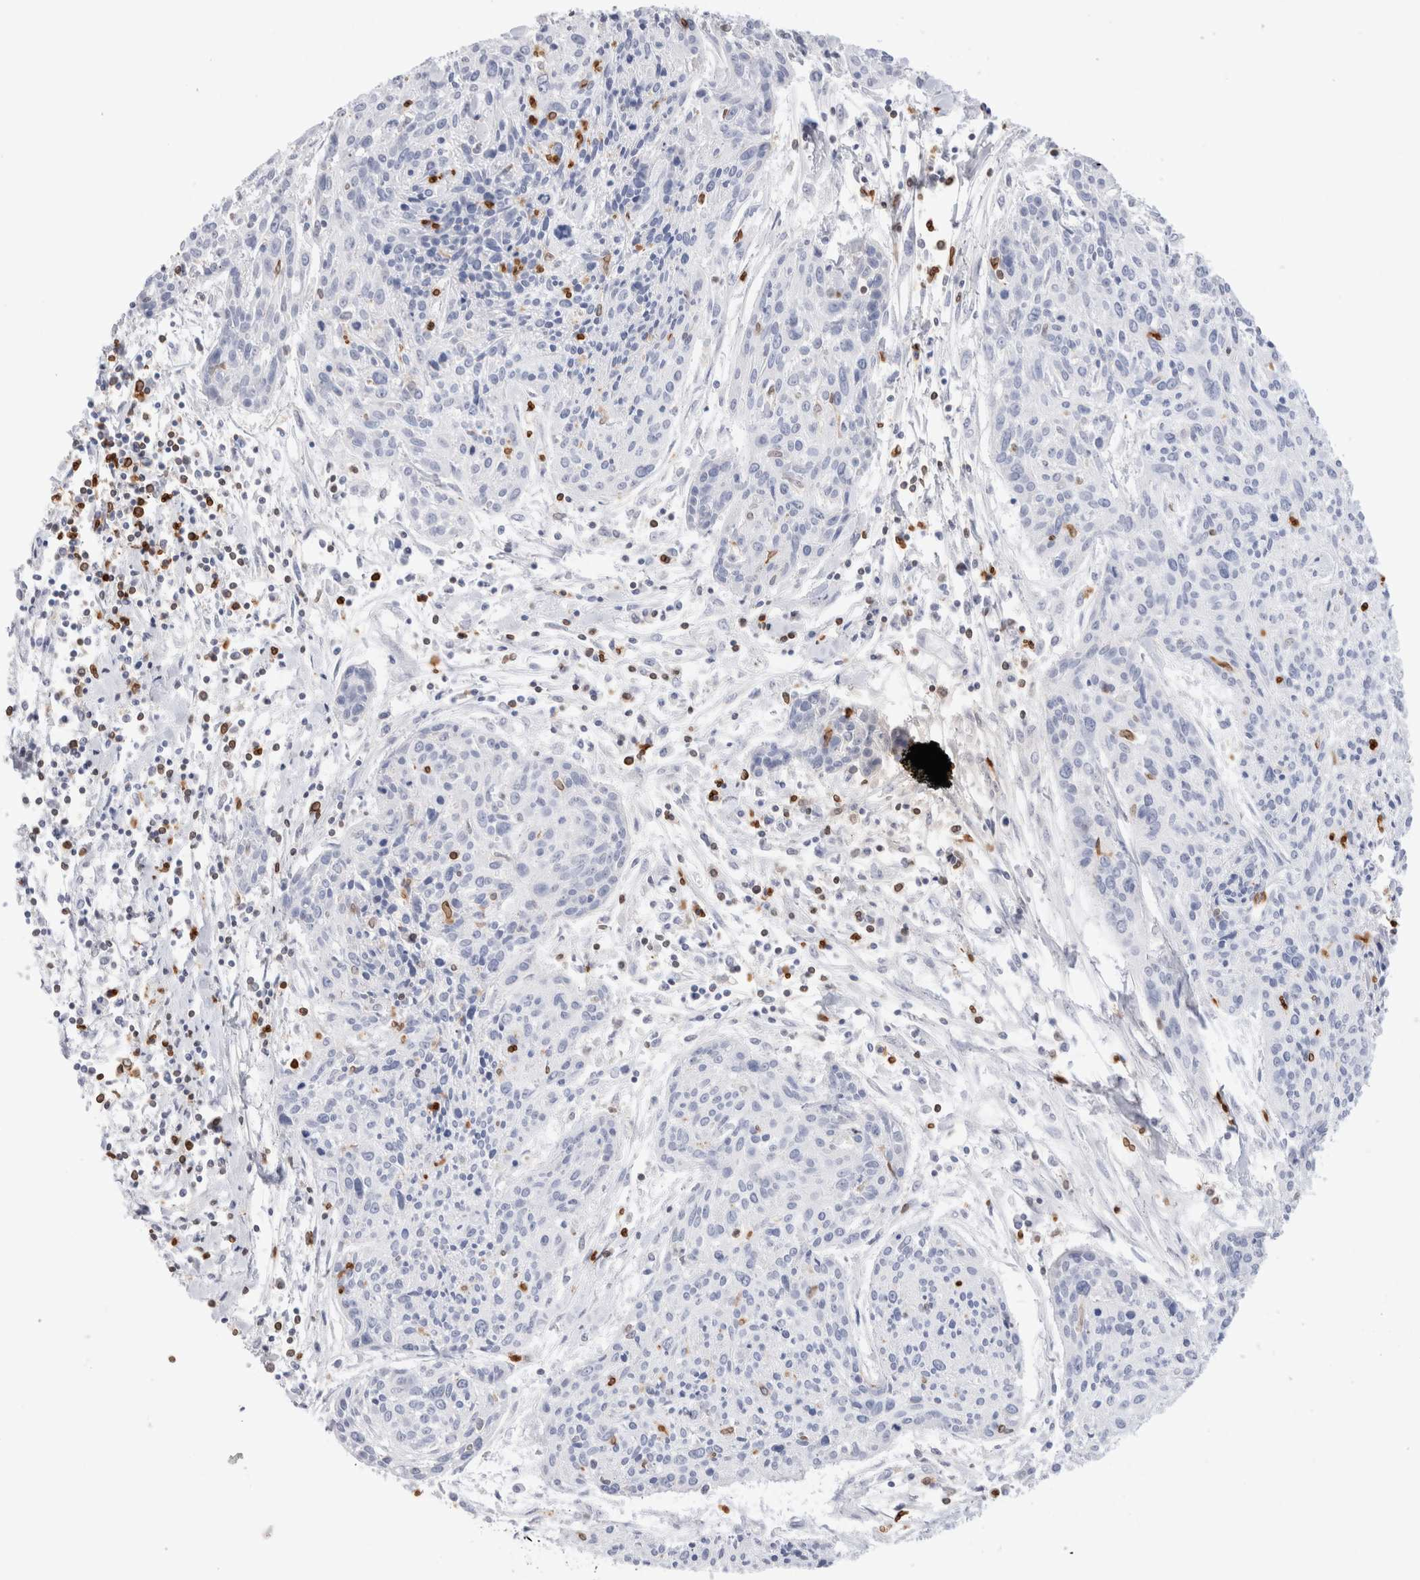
{"staining": {"intensity": "negative", "quantity": "none", "location": "none"}, "tissue": "cervical cancer", "cell_type": "Tumor cells", "image_type": "cancer", "snomed": [{"axis": "morphology", "description": "Squamous cell carcinoma, NOS"}, {"axis": "topography", "description": "Cervix"}], "caption": "There is no significant staining in tumor cells of cervical cancer (squamous cell carcinoma).", "gene": "ALOX5AP", "patient": {"sex": "female", "age": 51}}